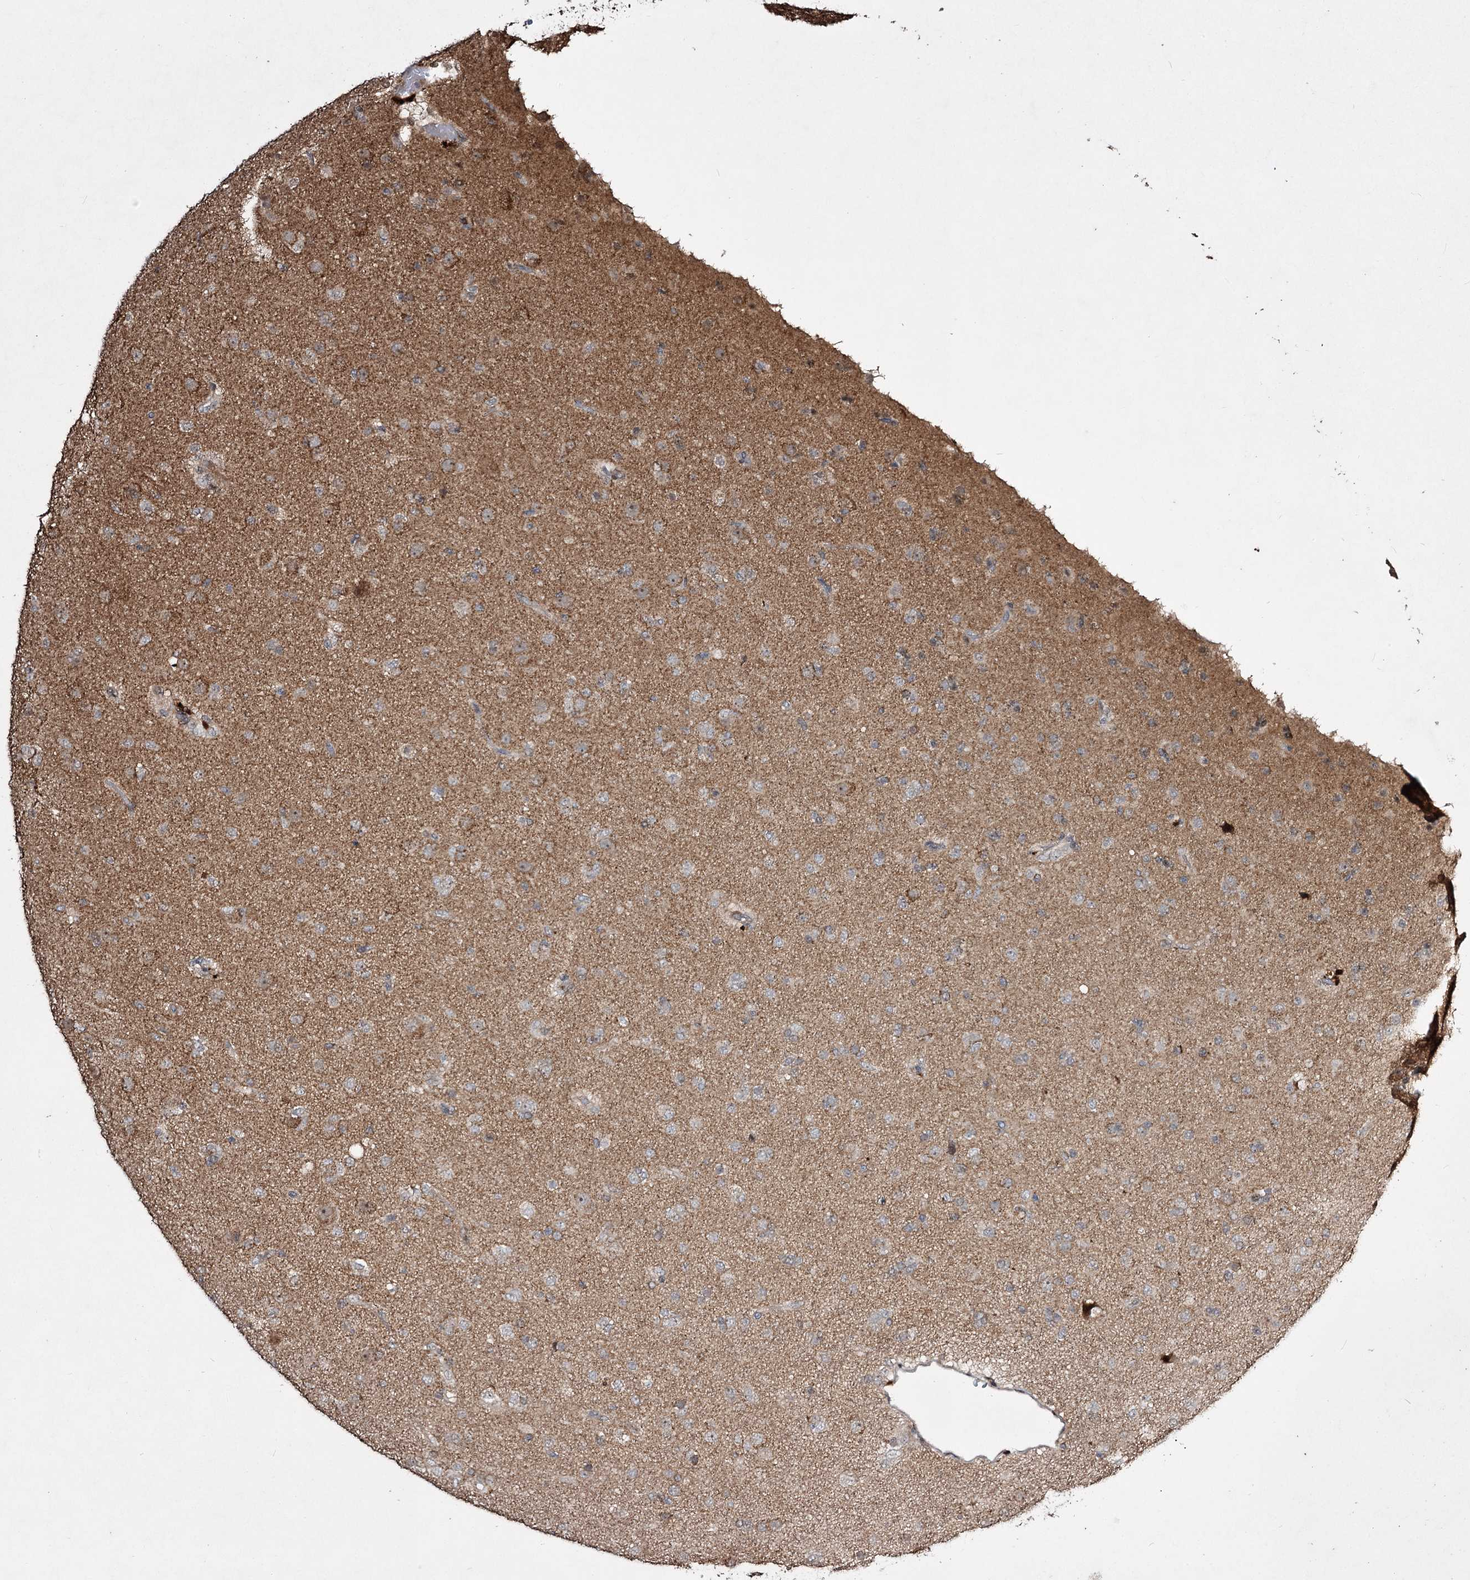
{"staining": {"intensity": "negative", "quantity": "none", "location": "none"}, "tissue": "glioma", "cell_type": "Tumor cells", "image_type": "cancer", "snomed": [{"axis": "morphology", "description": "Glioma, malignant, Low grade"}, {"axis": "topography", "description": "Brain"}], "caption": "Immunohistochemistry histopathology image of neoplastic tissue: human glioma stained with DAB (3,3'-diaminobenzidine) displays no significant protein expression in tumor cells.", "gene": "CPNE8", "patient": {"sex": "male", "age": 65}}